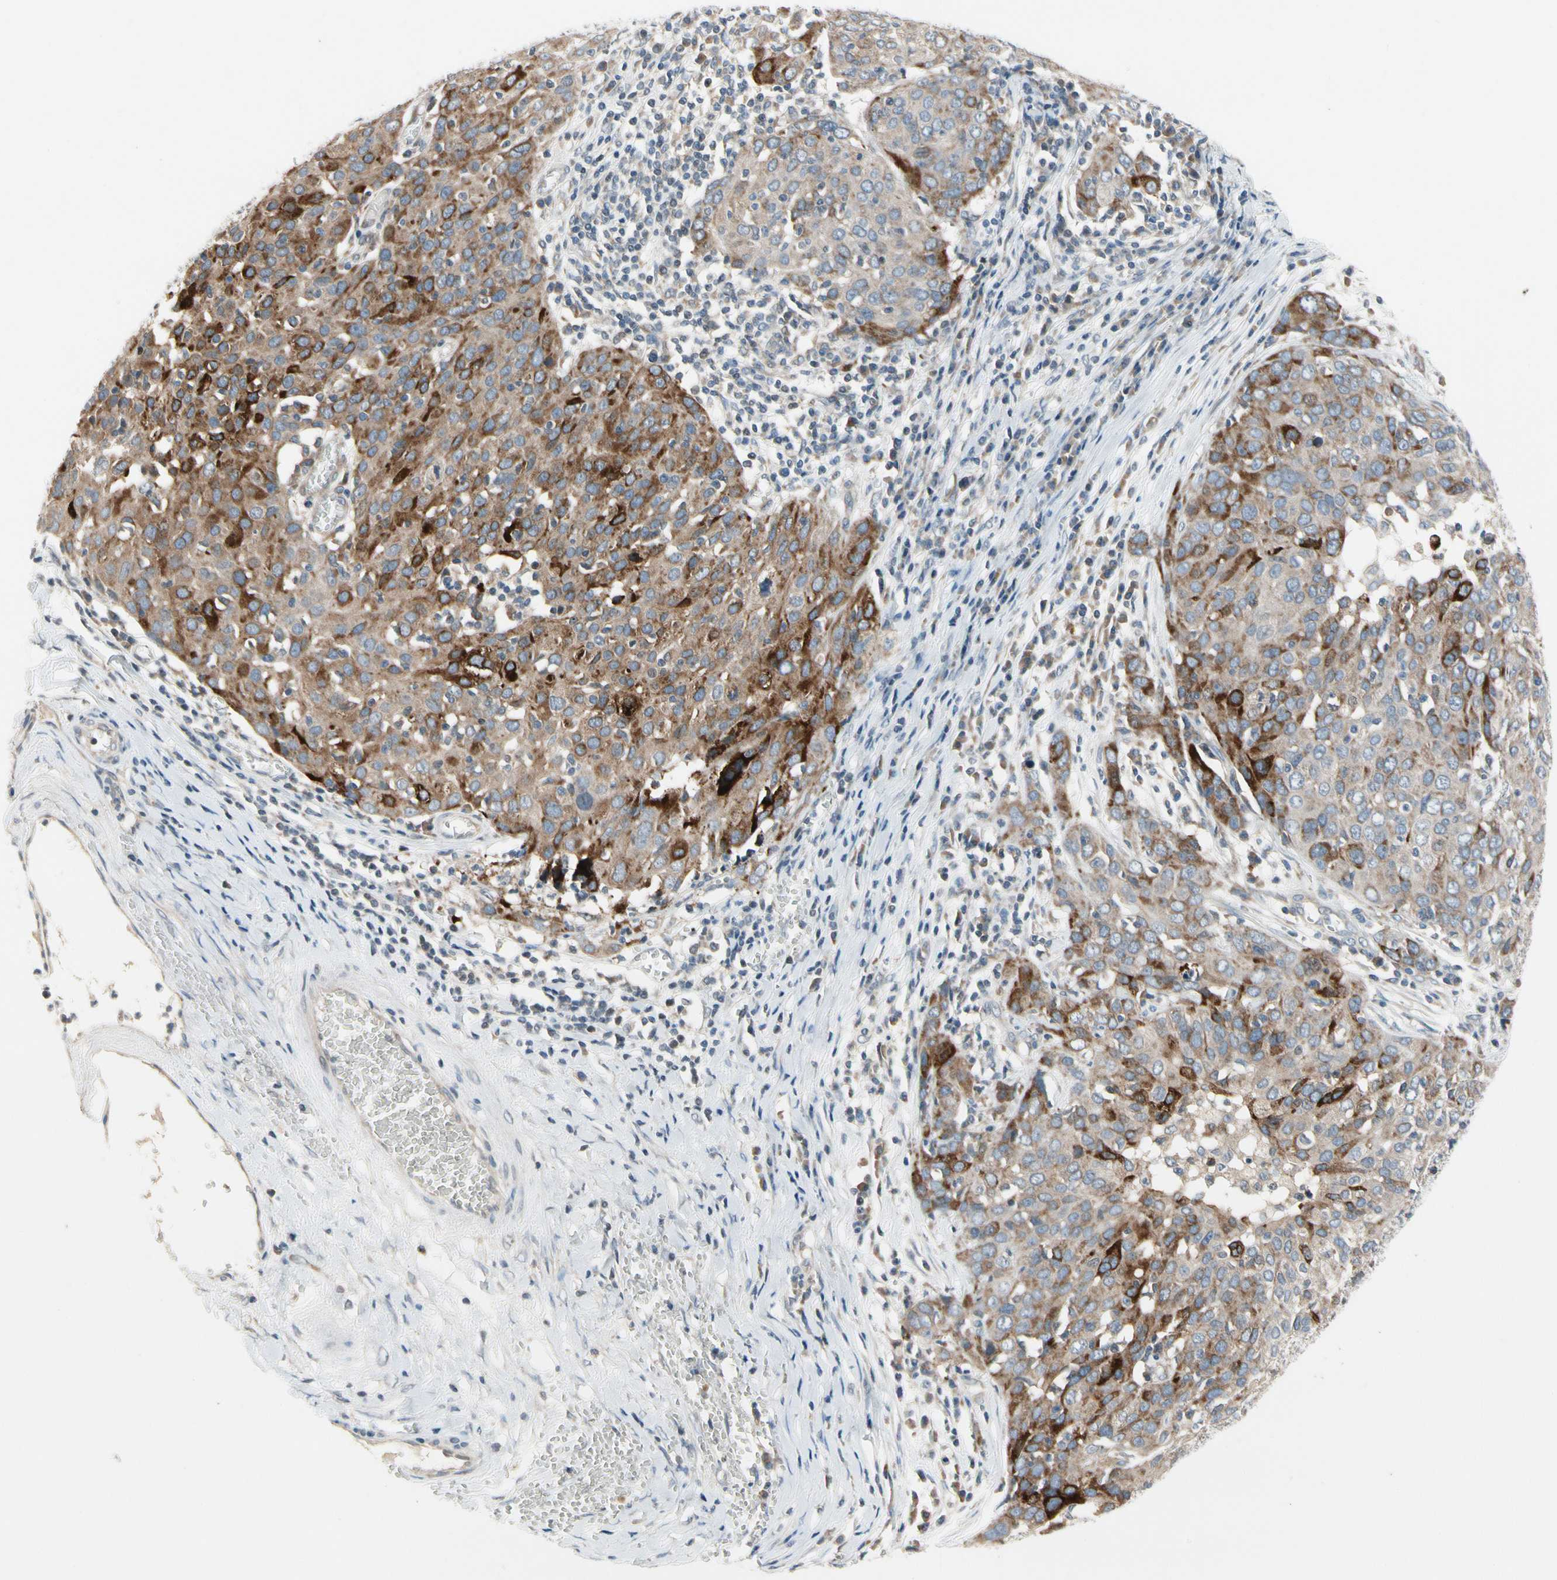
{"staining": {"intensity": "moderate", "quantity": ">75%", "location": "cytoplasmic/membranous"}, "tissue": "ovarian cancer", "cell_type": "Tumor cells", "image_type": "cancer", "snomed": [{"axis": "morphology", "description": "Carcinoma, endometroid"}, {"axis": "topography", "description": "Ovary"}], "caption": "This is a histology image of IHC staining of ovarian cancer (endometroid carcinoma), which shows moderate expression in the cytoplasmic/membranous of tumor cells.", "gene": "PIP5K1B", "patient": {"sex": "female", "age": 50}}